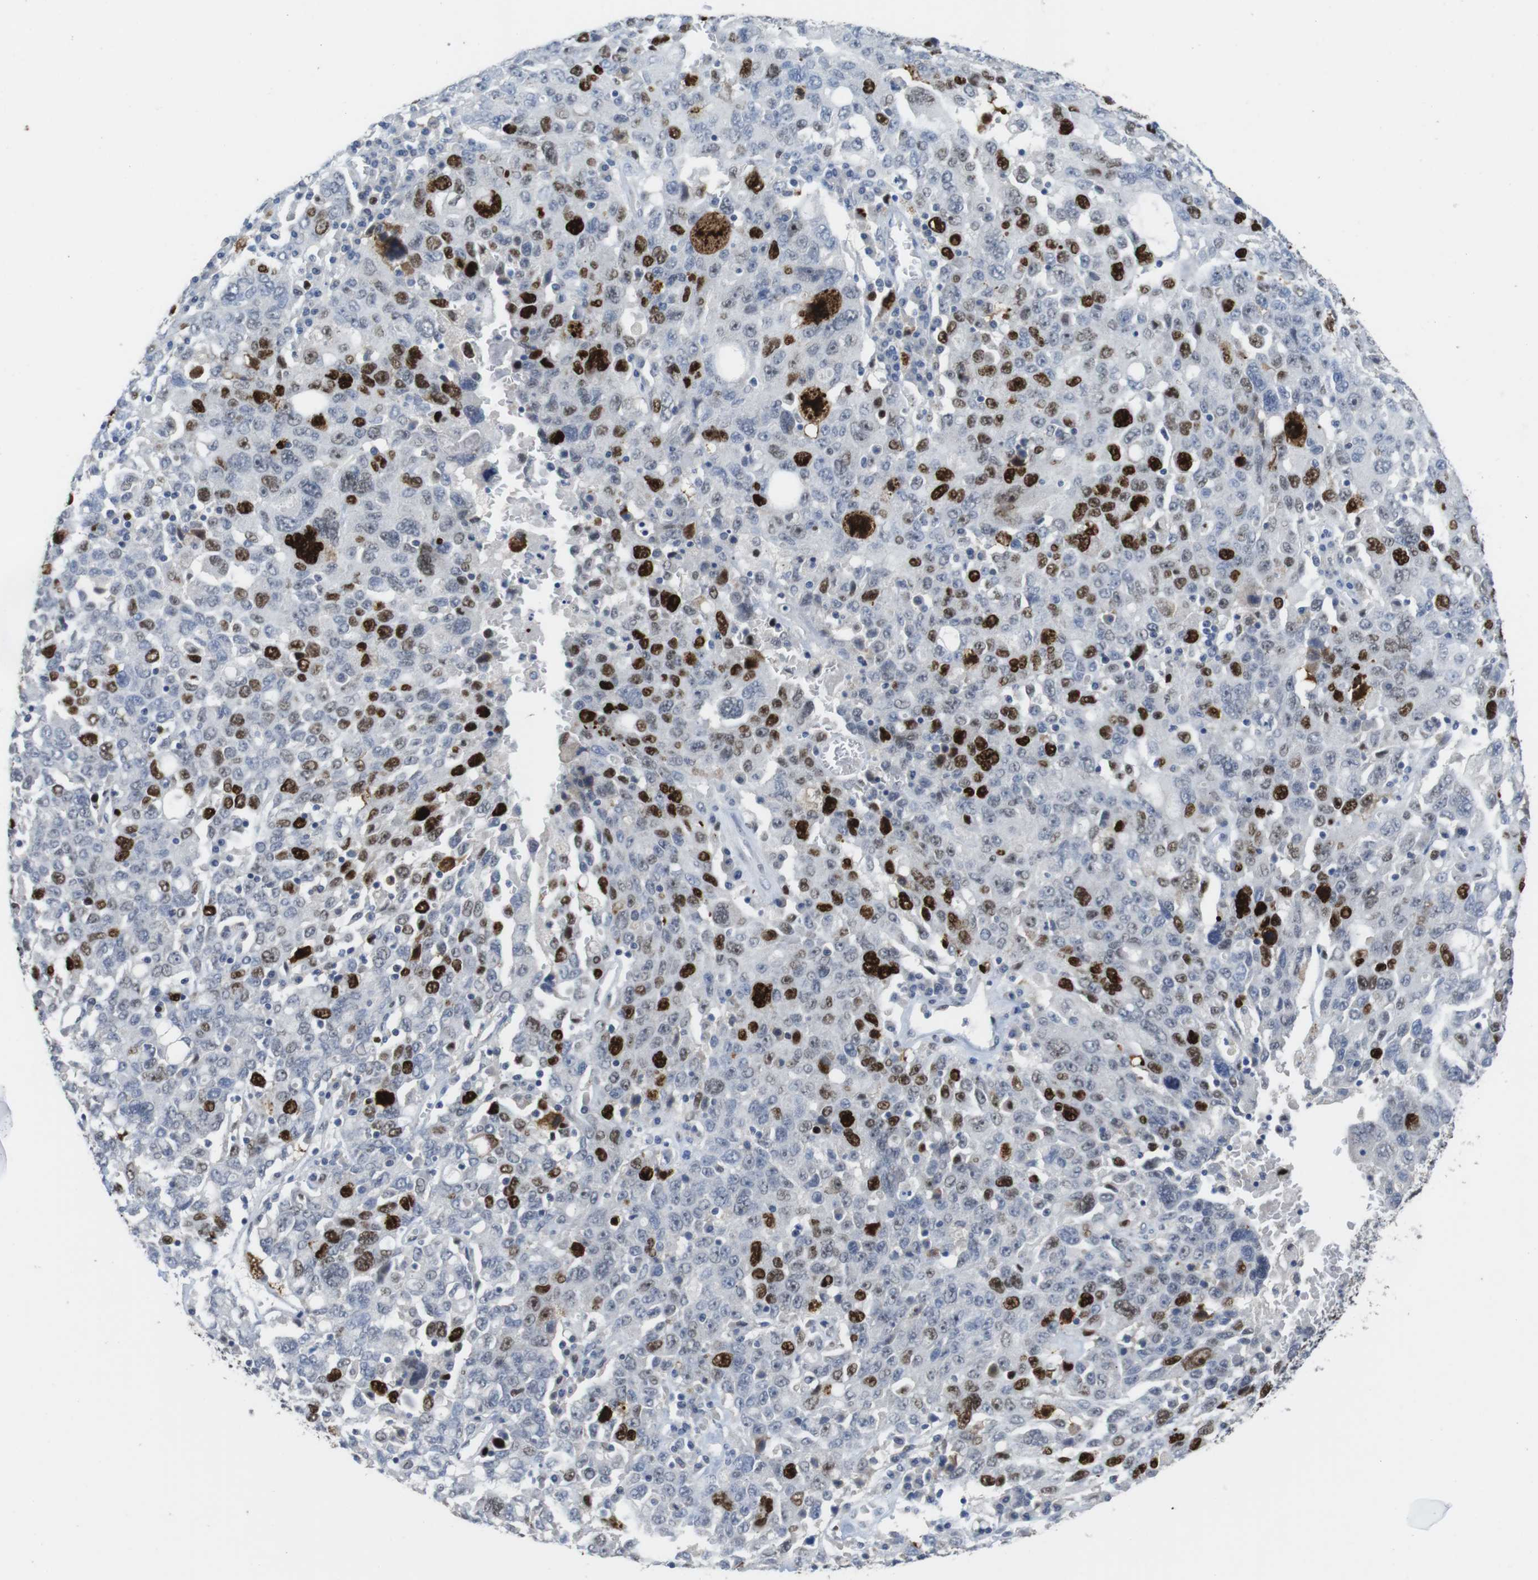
{"staining": {"intensity": "strong", "quantity": "25%-75%", "location": "nuclear"}, "tissue": "ovarian cancer", "cell_type": "Tumor cells", "image_type": "cancer", "snomed": [{"axis": "morphology", "description": "Carcinoma, endometroid"}, {"axis": "topography", "description": "Ovary"}], "caption": "Brown immunohistochemical staining in human ovarian cancer (endometroid carcinoma) reveals strong nuclear positivity in approximately 25%-75% of tumor cells. Using DAB (brown) and hematoxylin (blue) stains, captured at high magnification using brightfield microscopy.", "gene": "KPNA2", "patient": {"sex": "female", "age": 62}}